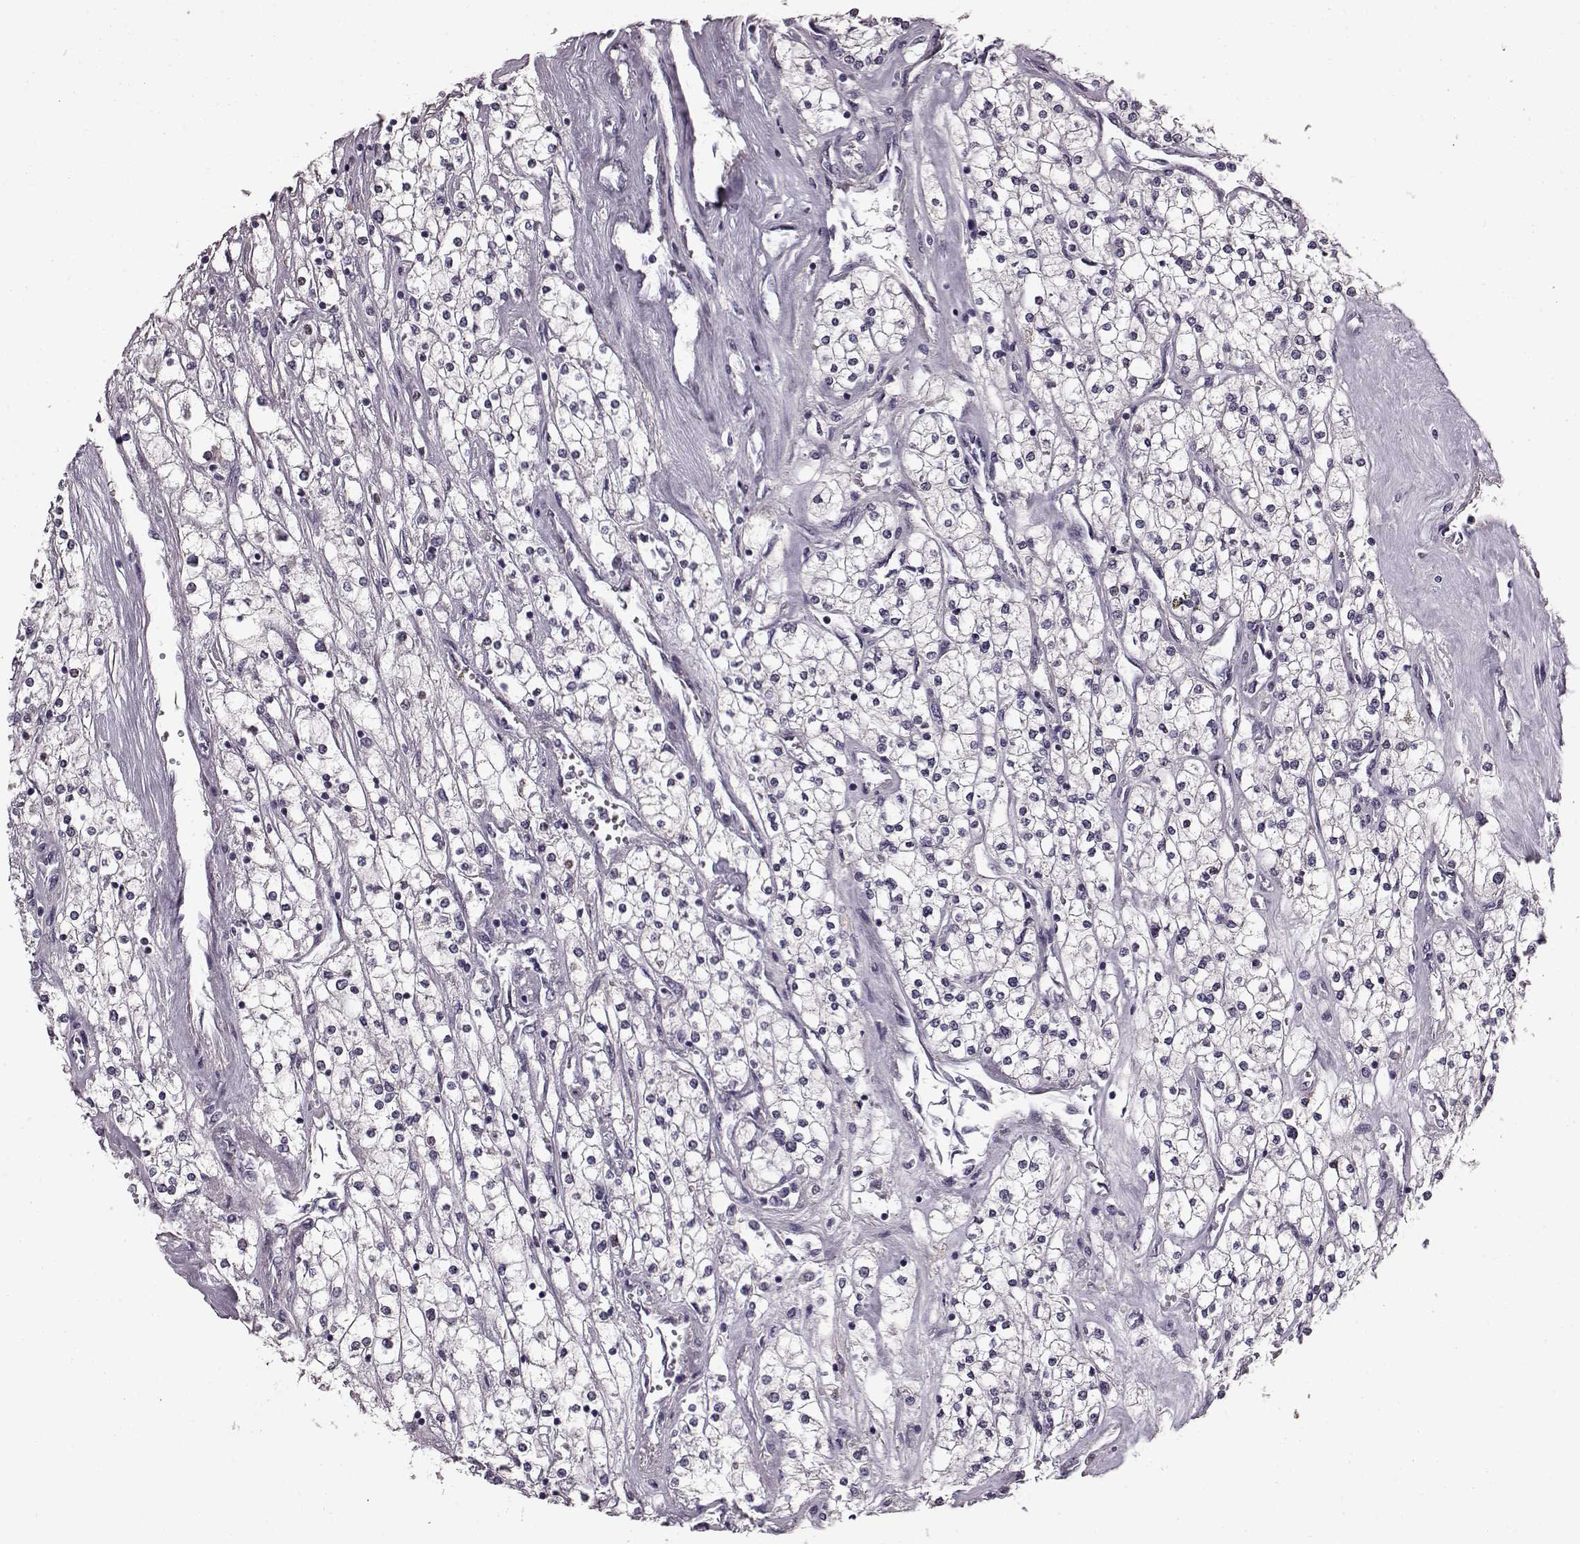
{"staining": {"intensity": "negative", "quantity": "none", "location": "none"}, "tissue": "renal cancer", "cell_type": "Tumor cells", "image_type": "cancer", "snomed": [{"axis": "morphology", "description": "Adenocarcinoma, NOS"}, {"axis": "topography", "description": "Kidney"}], "caption": "Tumor cells show no significant positivity in renal cancer (adenocarcinoma).", "gene": "SLCO3A1", "patient": {"sex": "male", "age": 80}}